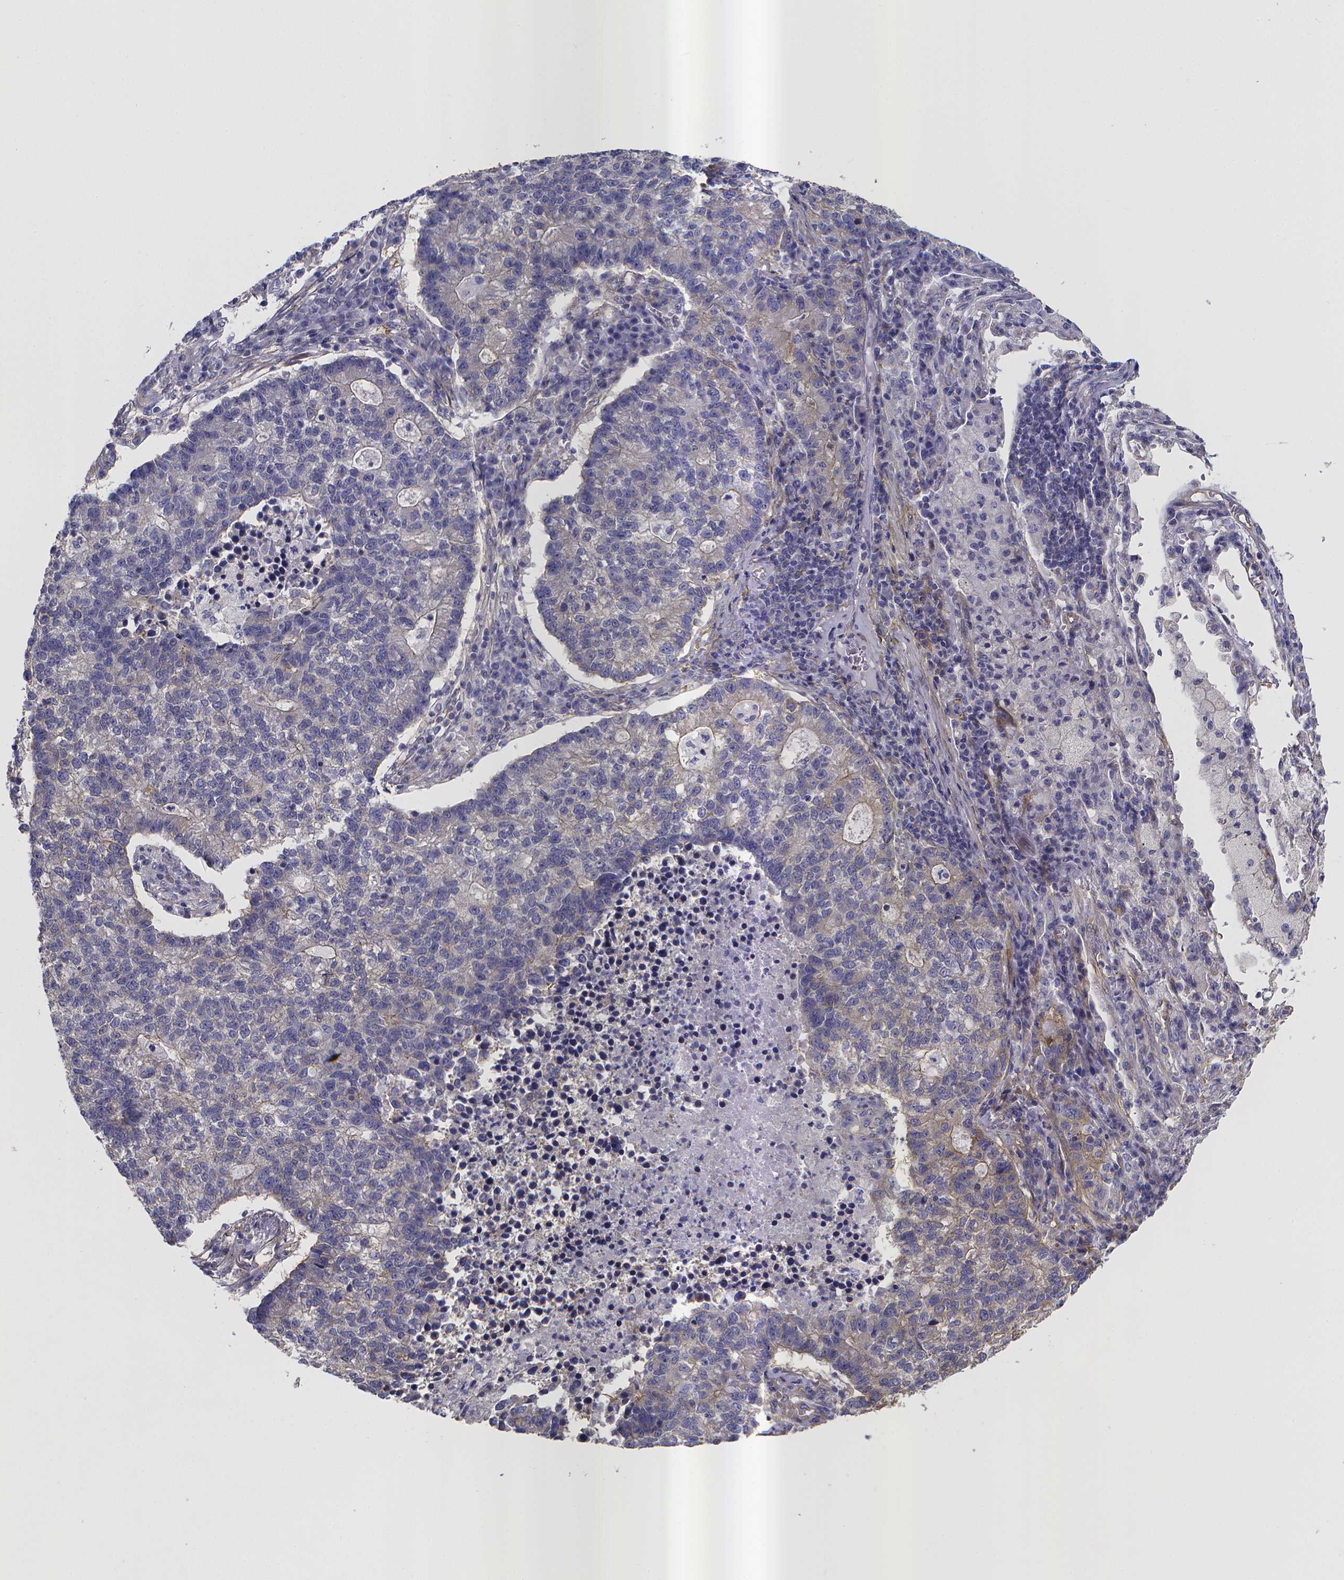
{"staining": {"intensity": "negative", "quantity": "none", "location": "none"}, "tissue": "lung cancer", "cell_type": "Tumor cells", "image_type": "cancer", "snomed": [{"axis": "morphology", "description": "Adenocarcinoma, NOS"}, {"axis": "topography", "description": "Lung"}], "caption": "DAB (3,3'-diaminobenzidine) immunohistochemical staining of adenocarcinoma (lung) shows no significant staining in tumor cells. (Stains: DAB immunohistochemistry with hematoxylin counter stain, Microscopy: brightfield microscopy at high magnification).", "gene": "RERG", "patient": {"sex": "male", "age": 57}}